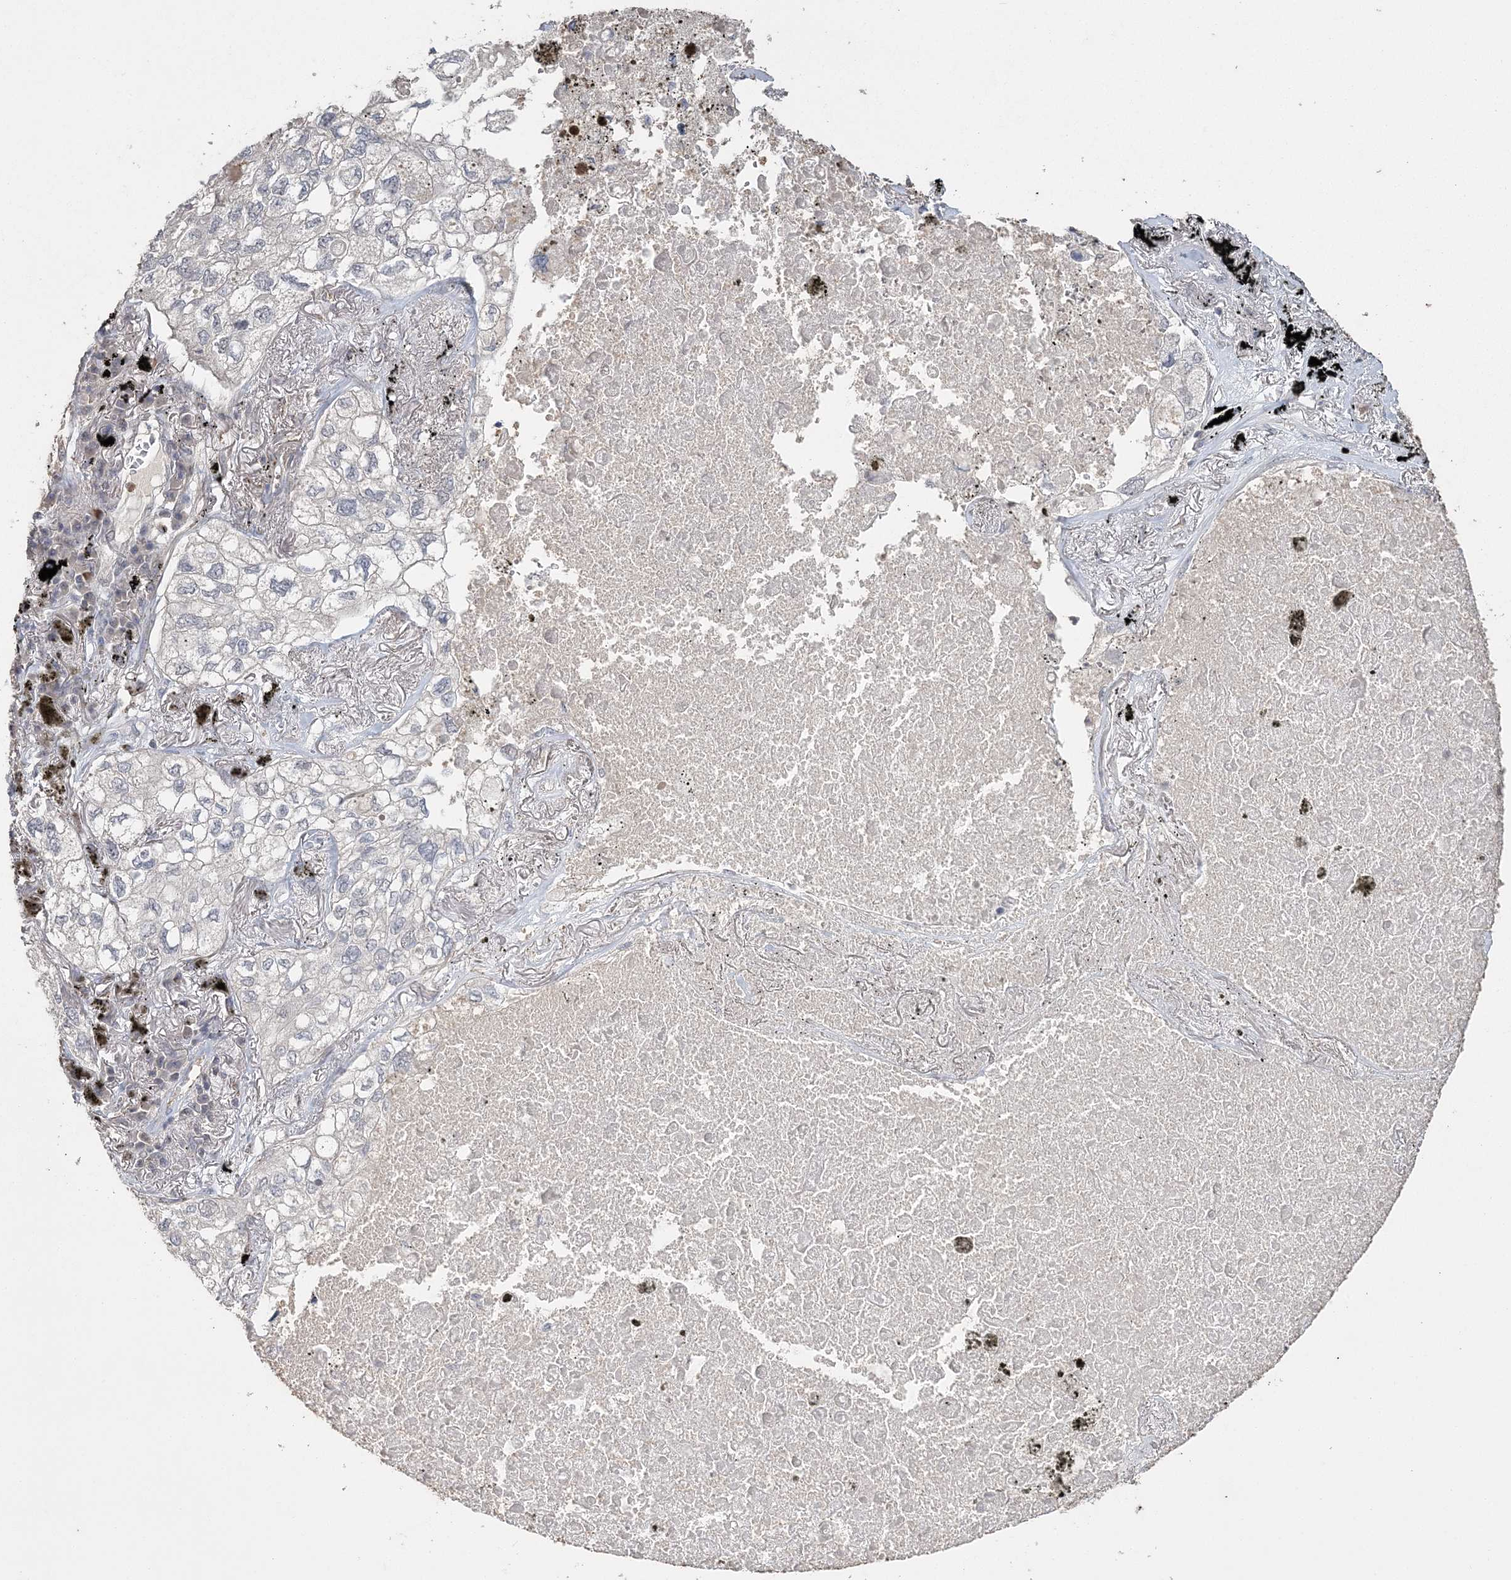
{"staining": {"intensity": "negative", "quantity": "none", "location": "none"}, "tissue": "lung cancer", "cell_type": "Tumor cells", "image_type": "cancer", "snomed": [{"axis": "morphology", "description": "Adenocarcinoma, NOS"}, {"axis": "topography", "description": "Lung"}], "caption": "An image of human adenocarcinoma (lung) is negative for staining in tumor cells. (IHC, brightfield microscopy, high magnification).", "gene": "UIMC1", "patient": {"sex": "male", "age": 65}}